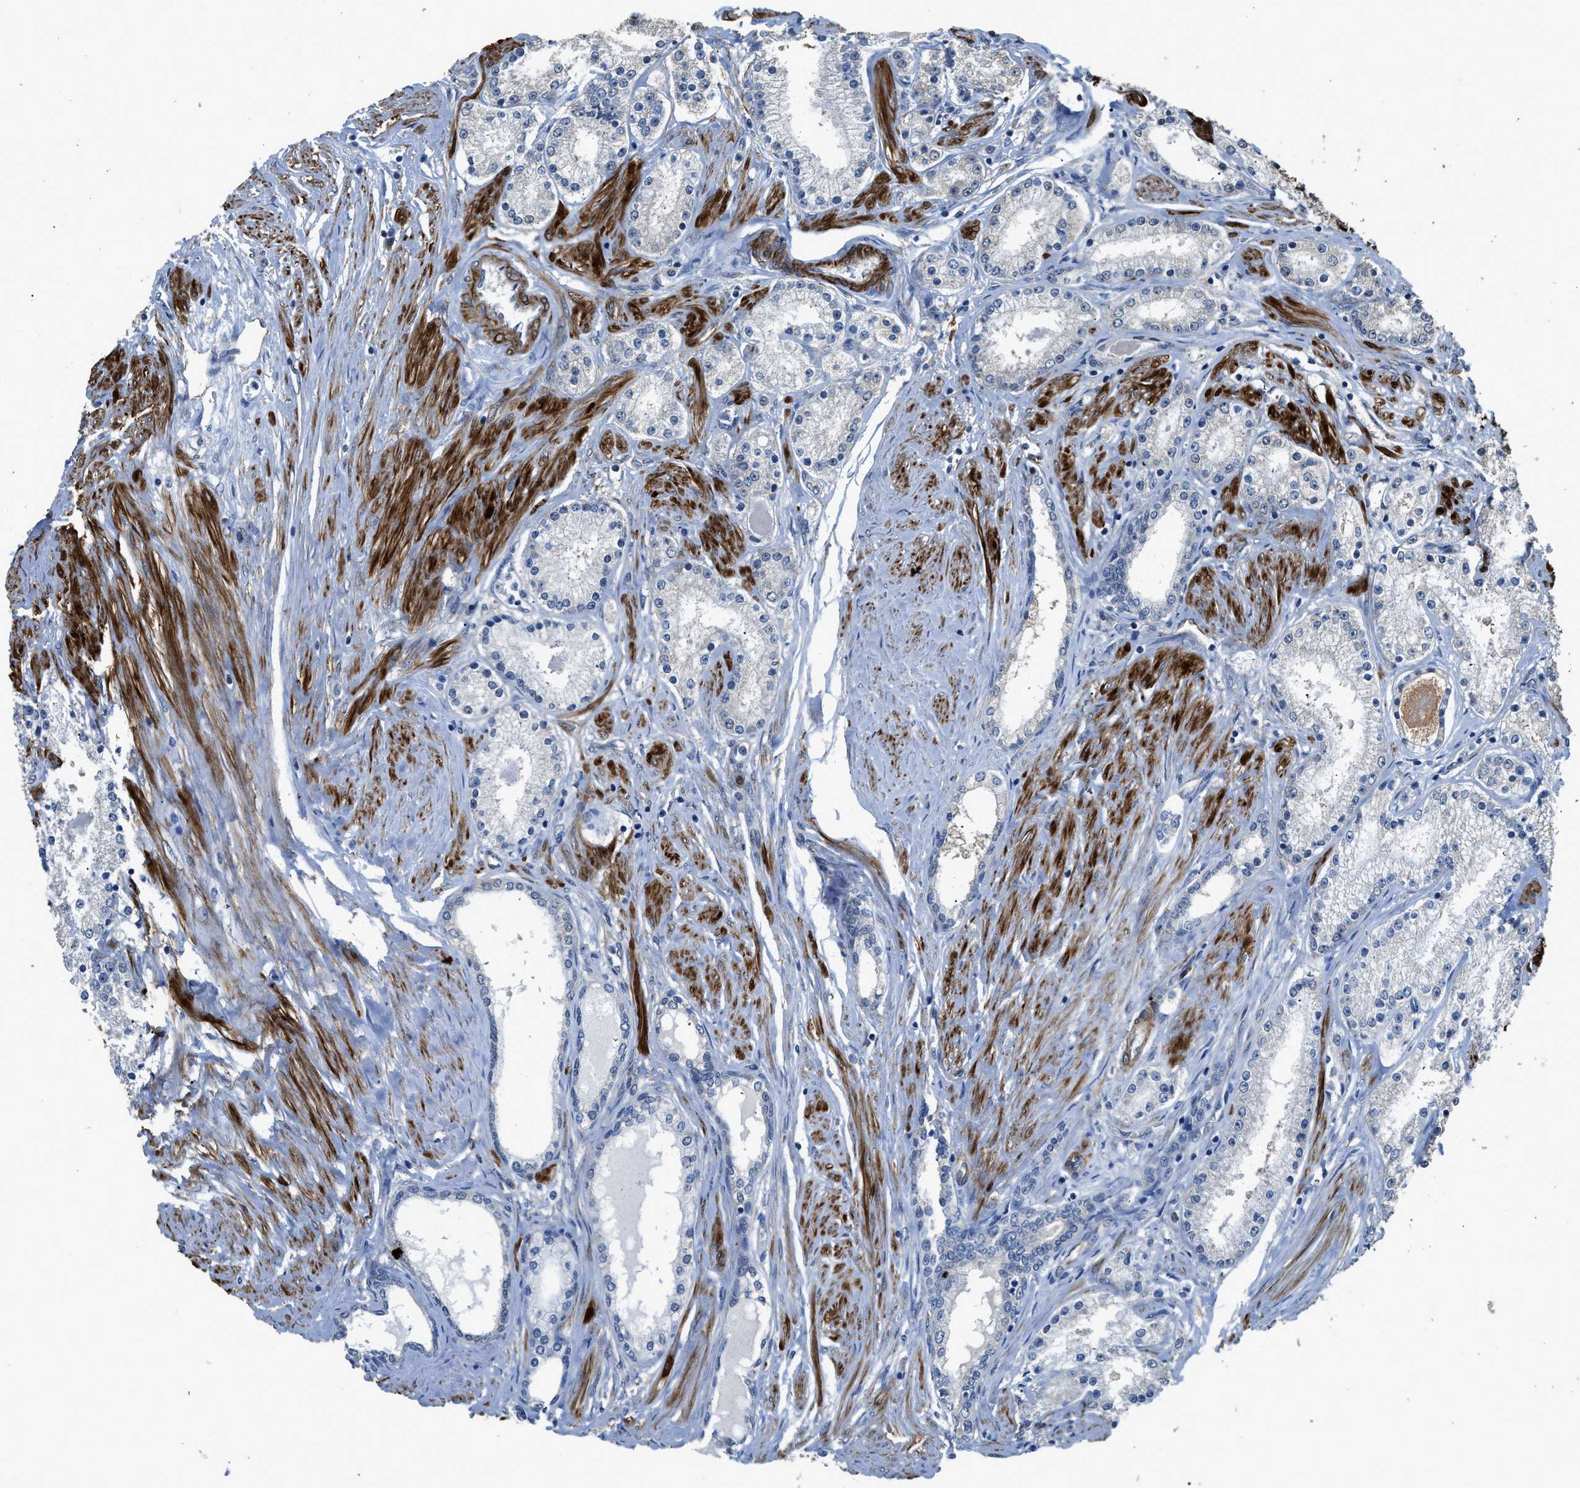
{"staining": {"intensity": "negative", "quantity": "none", "location": "none"}, "tissue": "prostate cancer", "cell_type": "Tumor cells", "image_type": "cancer", "snomed": [{"axis": "morphology", "description": "Adenocarcinoma, Low grade"}, {"axis": "topography", "description": "Prostate"}], "caption": "Tumor cells are negative for protein expression in human adenocarcinoma (low-grade) (prostate). Brightfield microscopy of immunohistochemistry (IHC) stained with DAB (brown) and hematoxylin (blue), captured at high magnification.", "gene": "SYNM", "patient": {"sex": "male", "age": 63}}